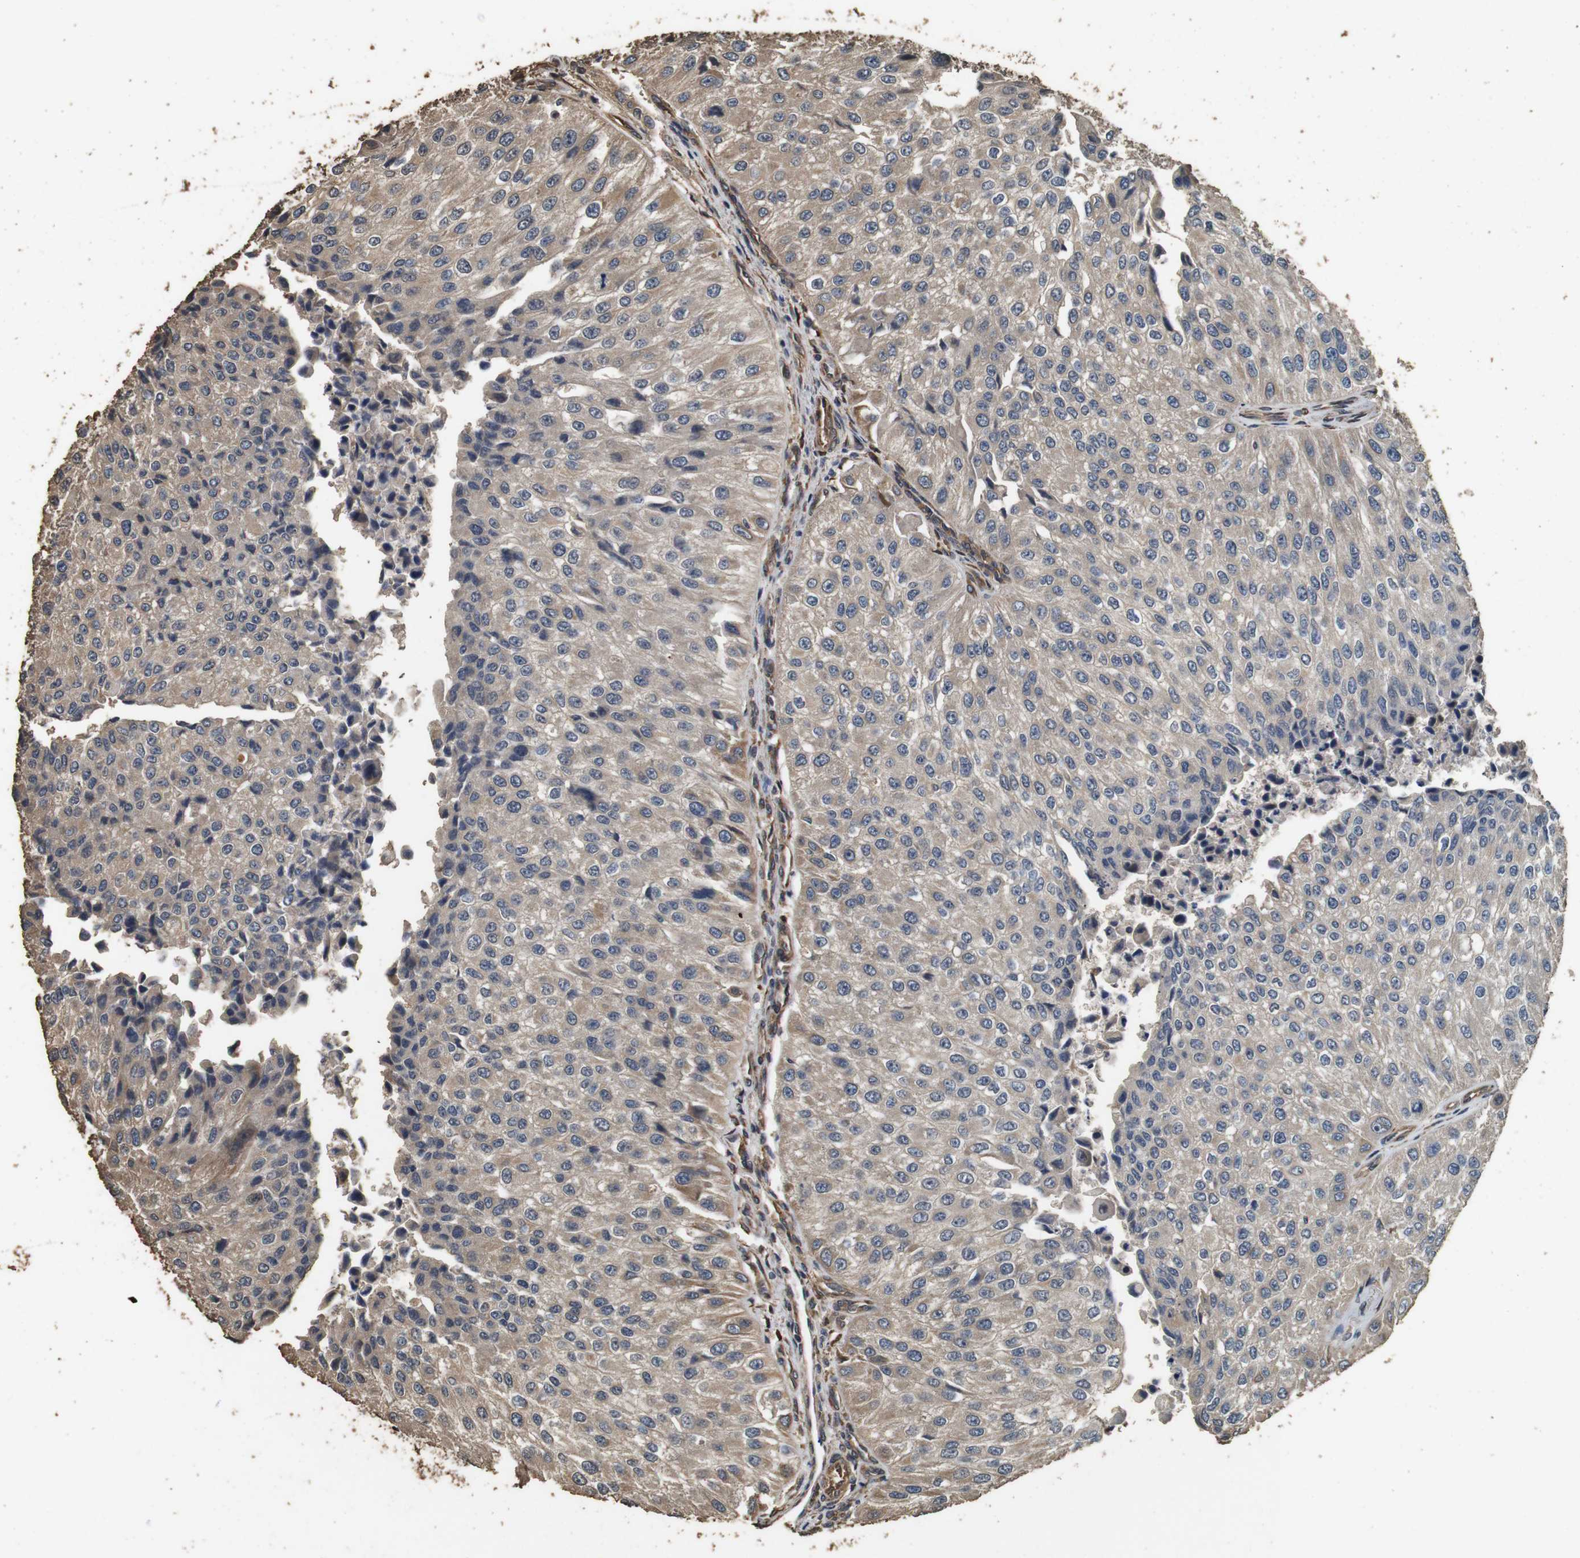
{"staining": {"intensity": "weak", "quantity": "25%-75%", "location": "cytoplasmic/membranous"}, "tissue": "urothelial cancer", "cell_type": "Tumor cells", "image_type": "cancer", "snomed": [{"axis": "morphology", "description": "Urothelial carcinoma, High grade"}, {"axis": "topography", "description": "Kidney"}, {"axis": "topography", "description": "Urinary bladder"}], "caption": "Tumor cells demonstrate low levels of weak cytoplasmic/membranous expression in approximately 25%-75% of cells in human high-grade urothelial carcinoma.", "gene": "CNPY4", "patient": {"sex": "male", "age": 77}}